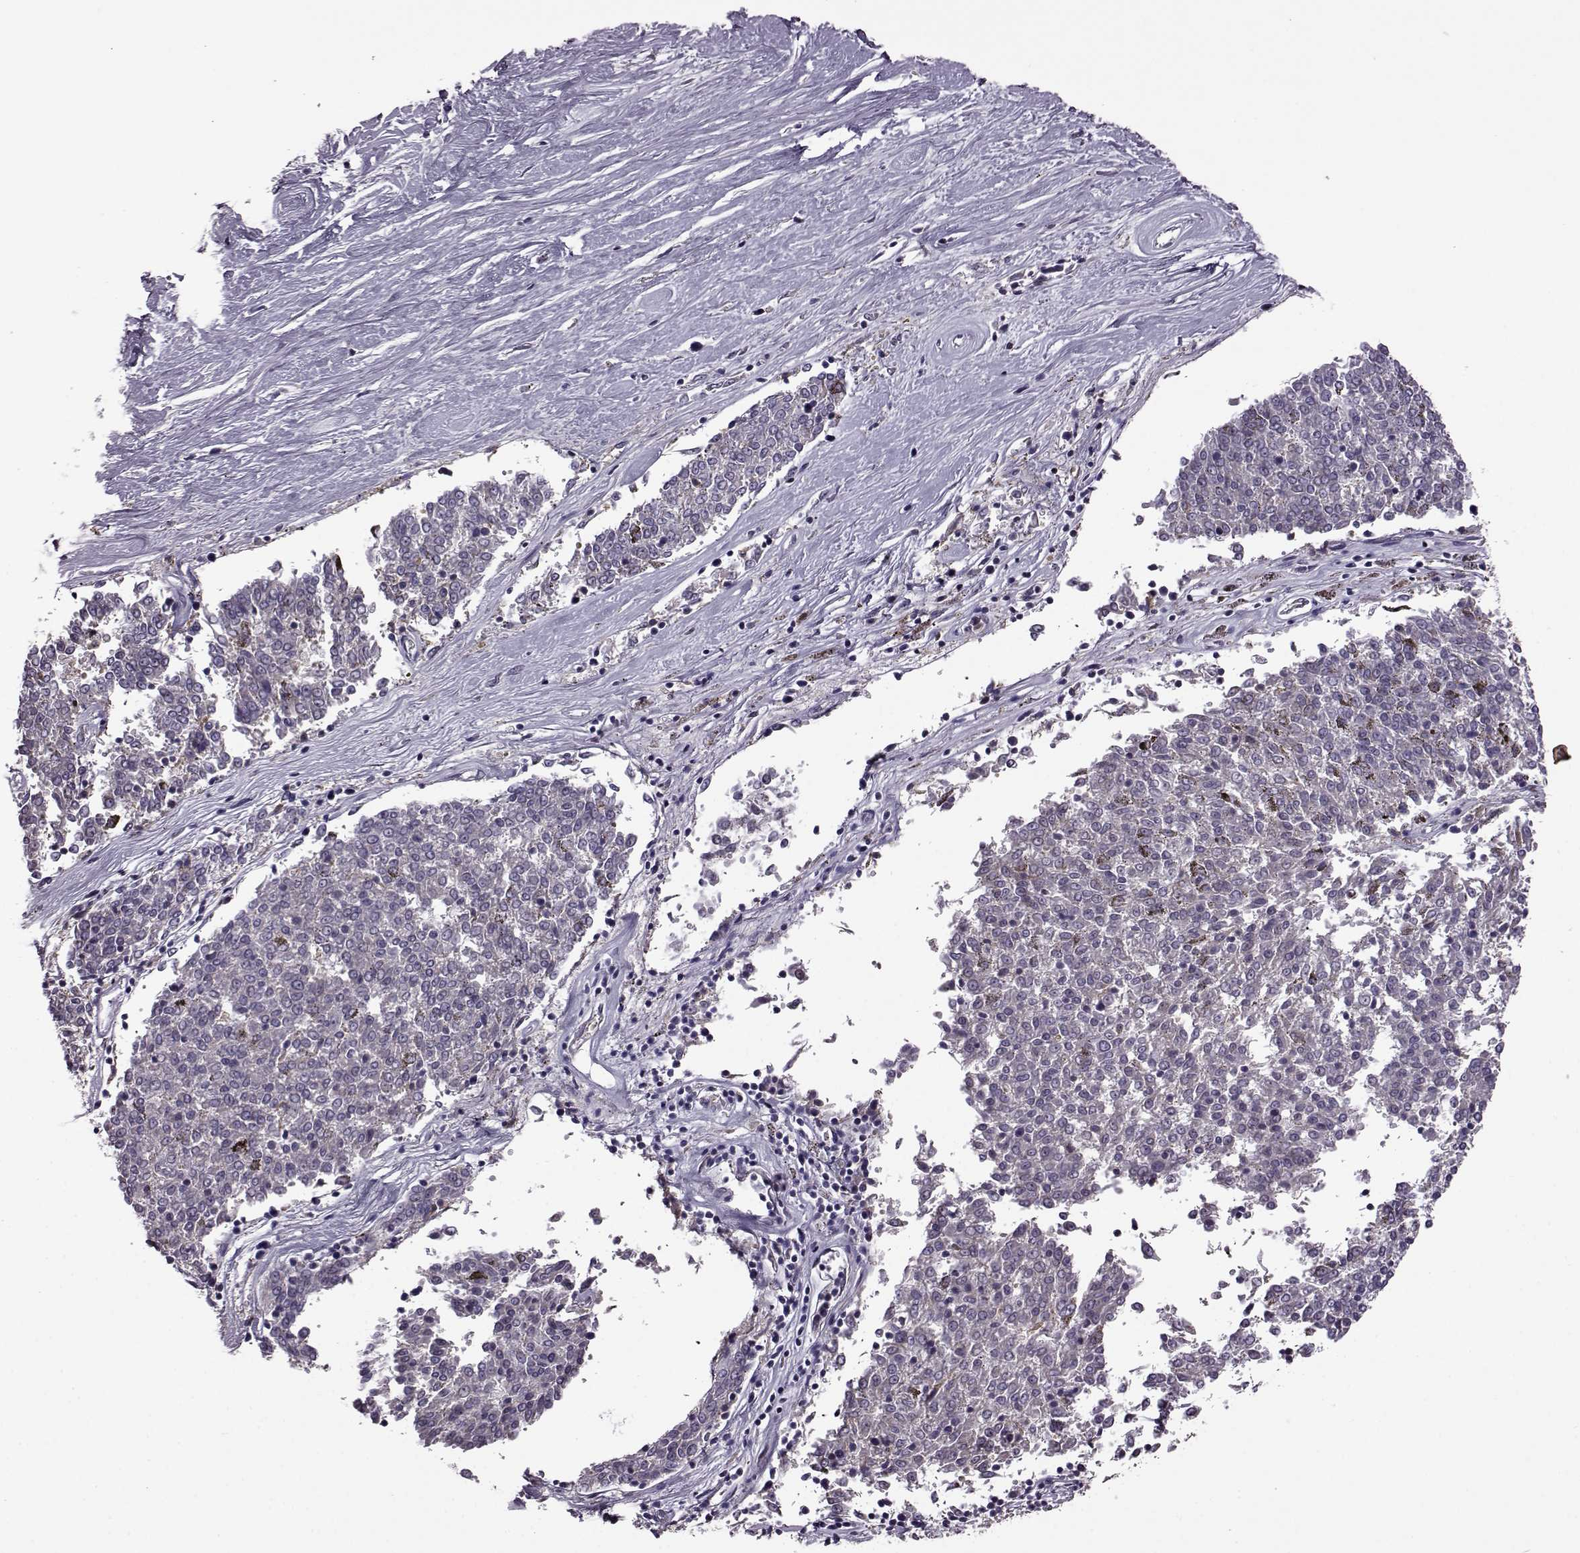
{"staining": {"intensity": "weak", "quantity": "25%-75%", "location": "cytoplasmic/membranous"}, "tissue": "melanoma", "cell_type": "Tumor cells", "image_type": "cancer", "snomed": [{"axis": "morphology", "description": "Malignant melanoma, NOS"}, {"axis": "topography", "description": "Skin"}], "caption": "A histopathology image of melanoma stained for a protein shows weak cytoplasmic/membranous brown staining in tumor cells.", "gene": "URI1", "patient": {"sex": "female", "age": 72}}